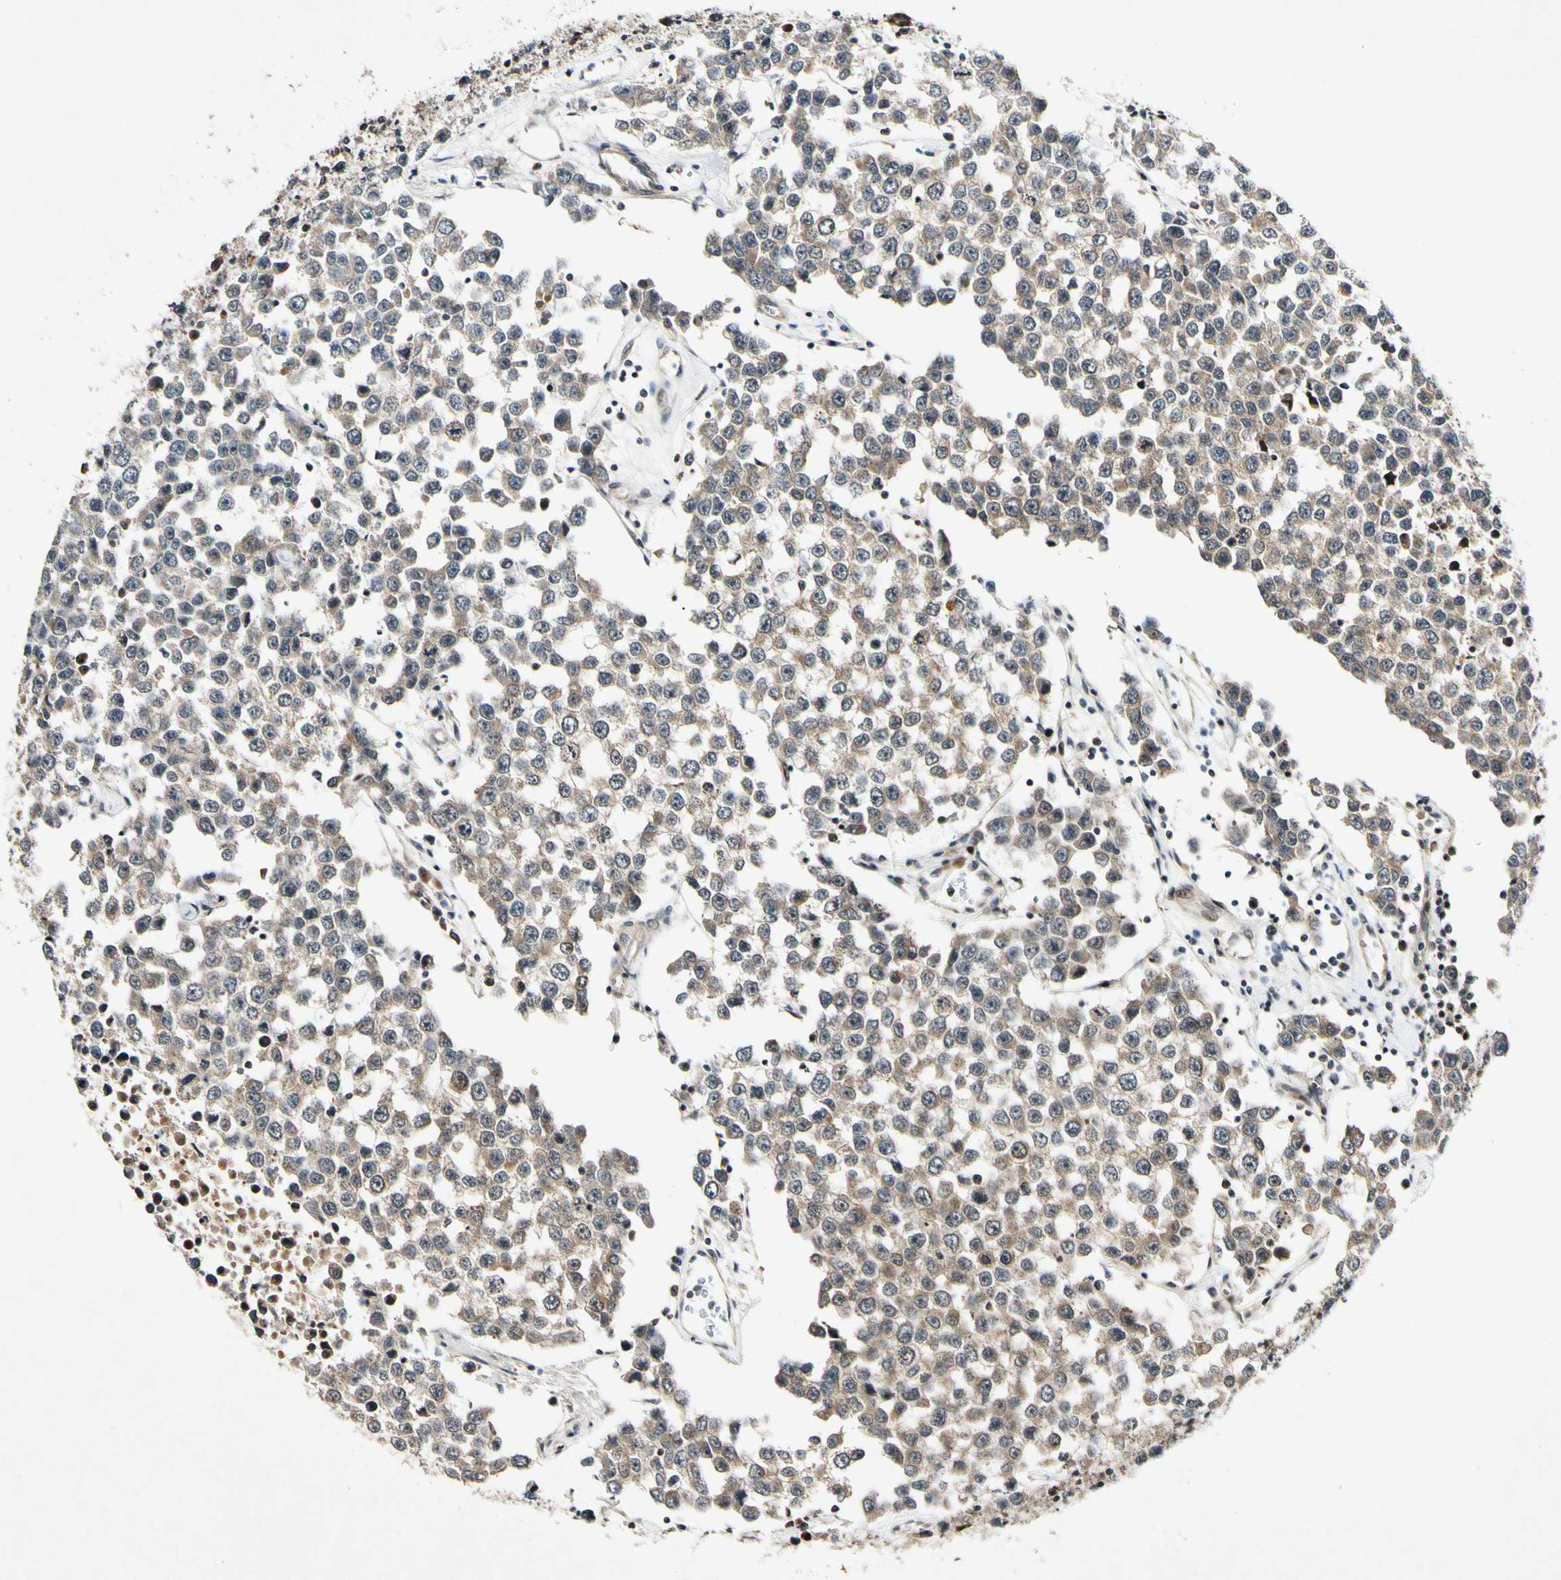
{"staining": {"intensity": "moderate", "quantity": ">75%", "location": "cytoplasmic/membranous"}, "tissue": "testis cancer", "cell_type": "Tumor cells", "image_type": "cancer", "snomed": [{"axis": "morphology", "description": "Seminoma, NOS"}, {"axis": "morphology", "description": "Carcinoma, Embryonal, NOS"}, {"axis": "topography", "description": "Testis"}], "caption": "An image showing moderate cytoplasmic/membranous positivity in about >75% of tumor cells in testis cancer, as visualized by brown immunohistochemical staining.", "gene": "CSNK1E", "patient": {"sex": "male", "age": 52}}